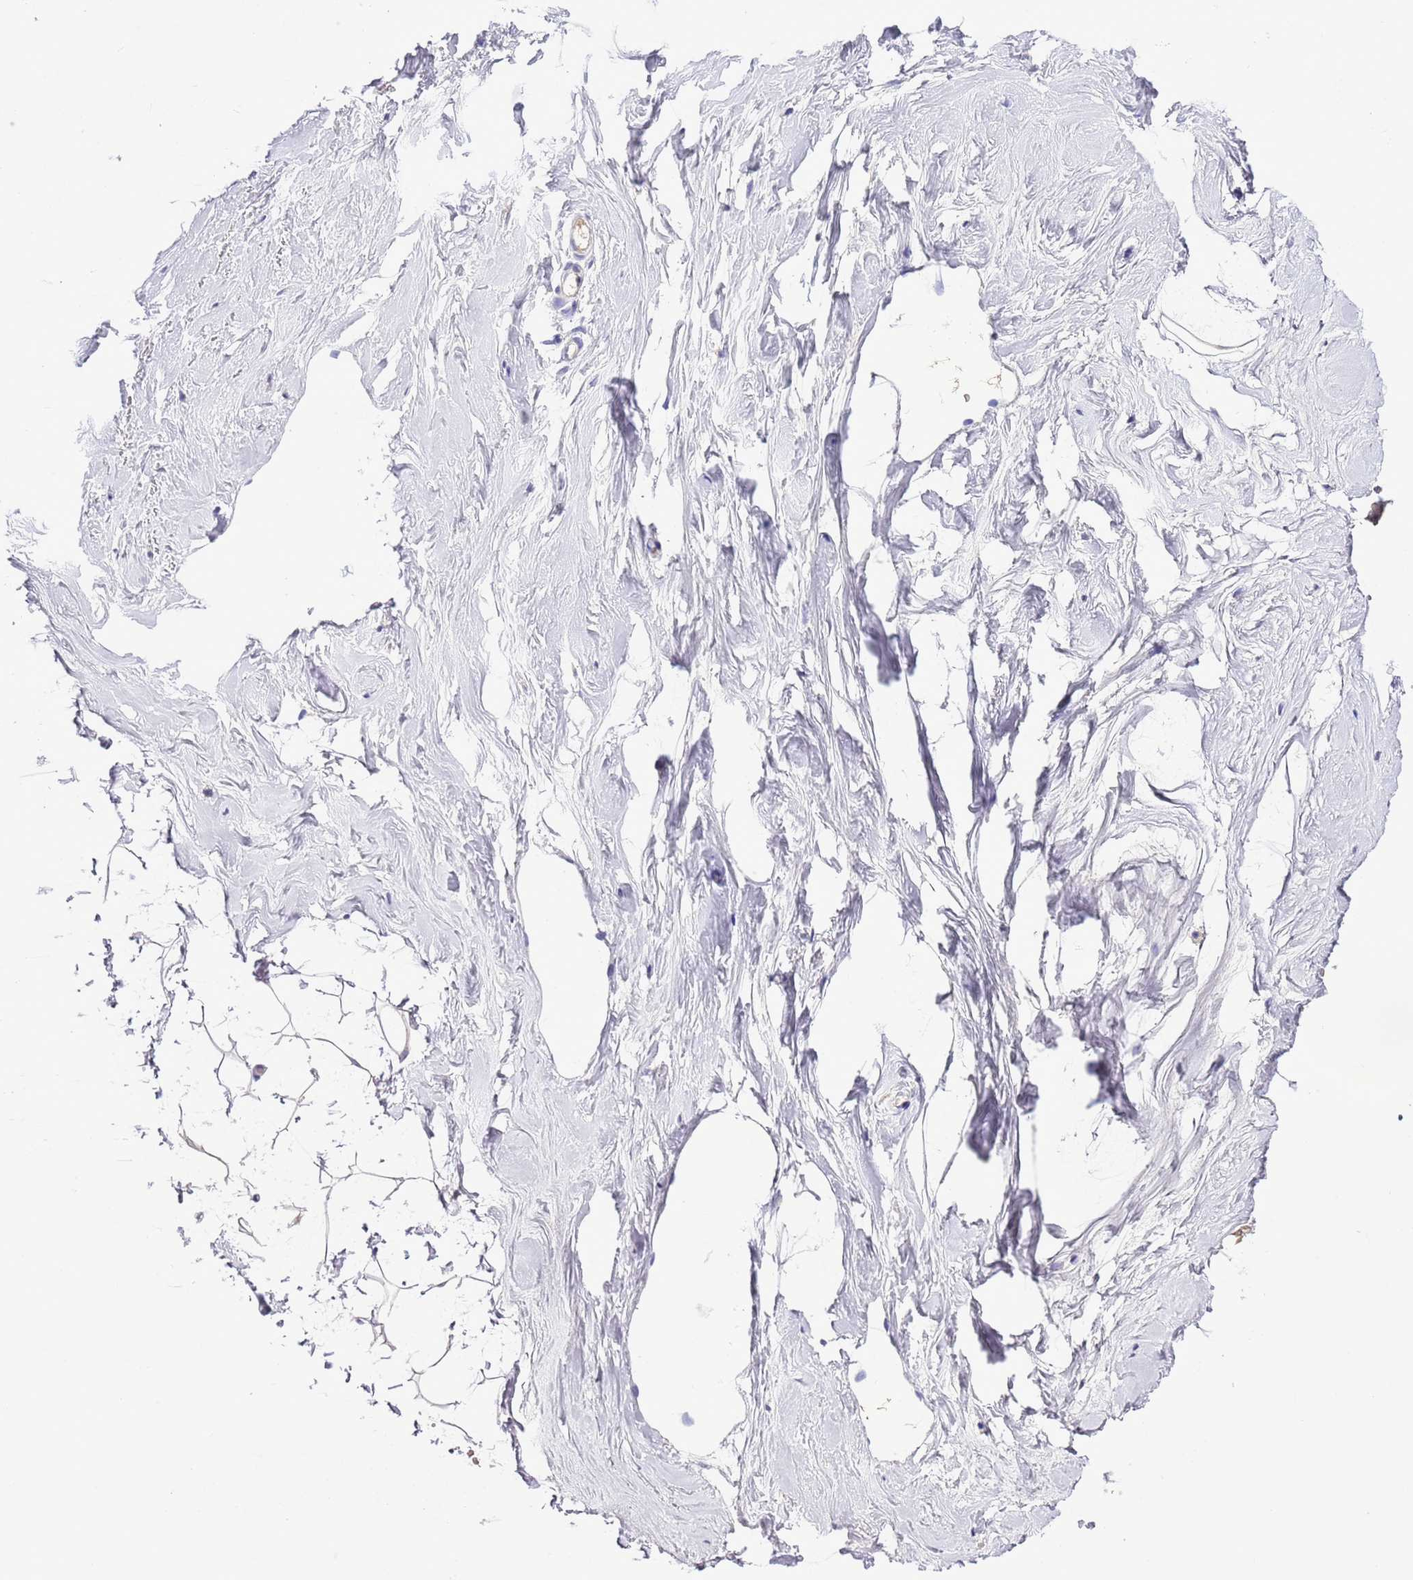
{"staining": {"intensity": "negative", "quantity": "none", "location": "none"}, "tissue": "breast", "cell_type": "Adipocytes", "image_type": "normal", "snomed": [{"axis": "morphology", "description": "Normal tissue, NOS"}, {"axis": "morphology", "description": "Adenoma, NOS"}, {"axis": "topography", "description": "Breast"}], "caption": "Benign breast was stained to show a protein in brown. There is no significant staining in adipocytes. (DAB (3,3'-diaminobenzidine) IHC, high magnification).", "gene": "PRR32", "patient": {"sex": "female", "age": 23}}